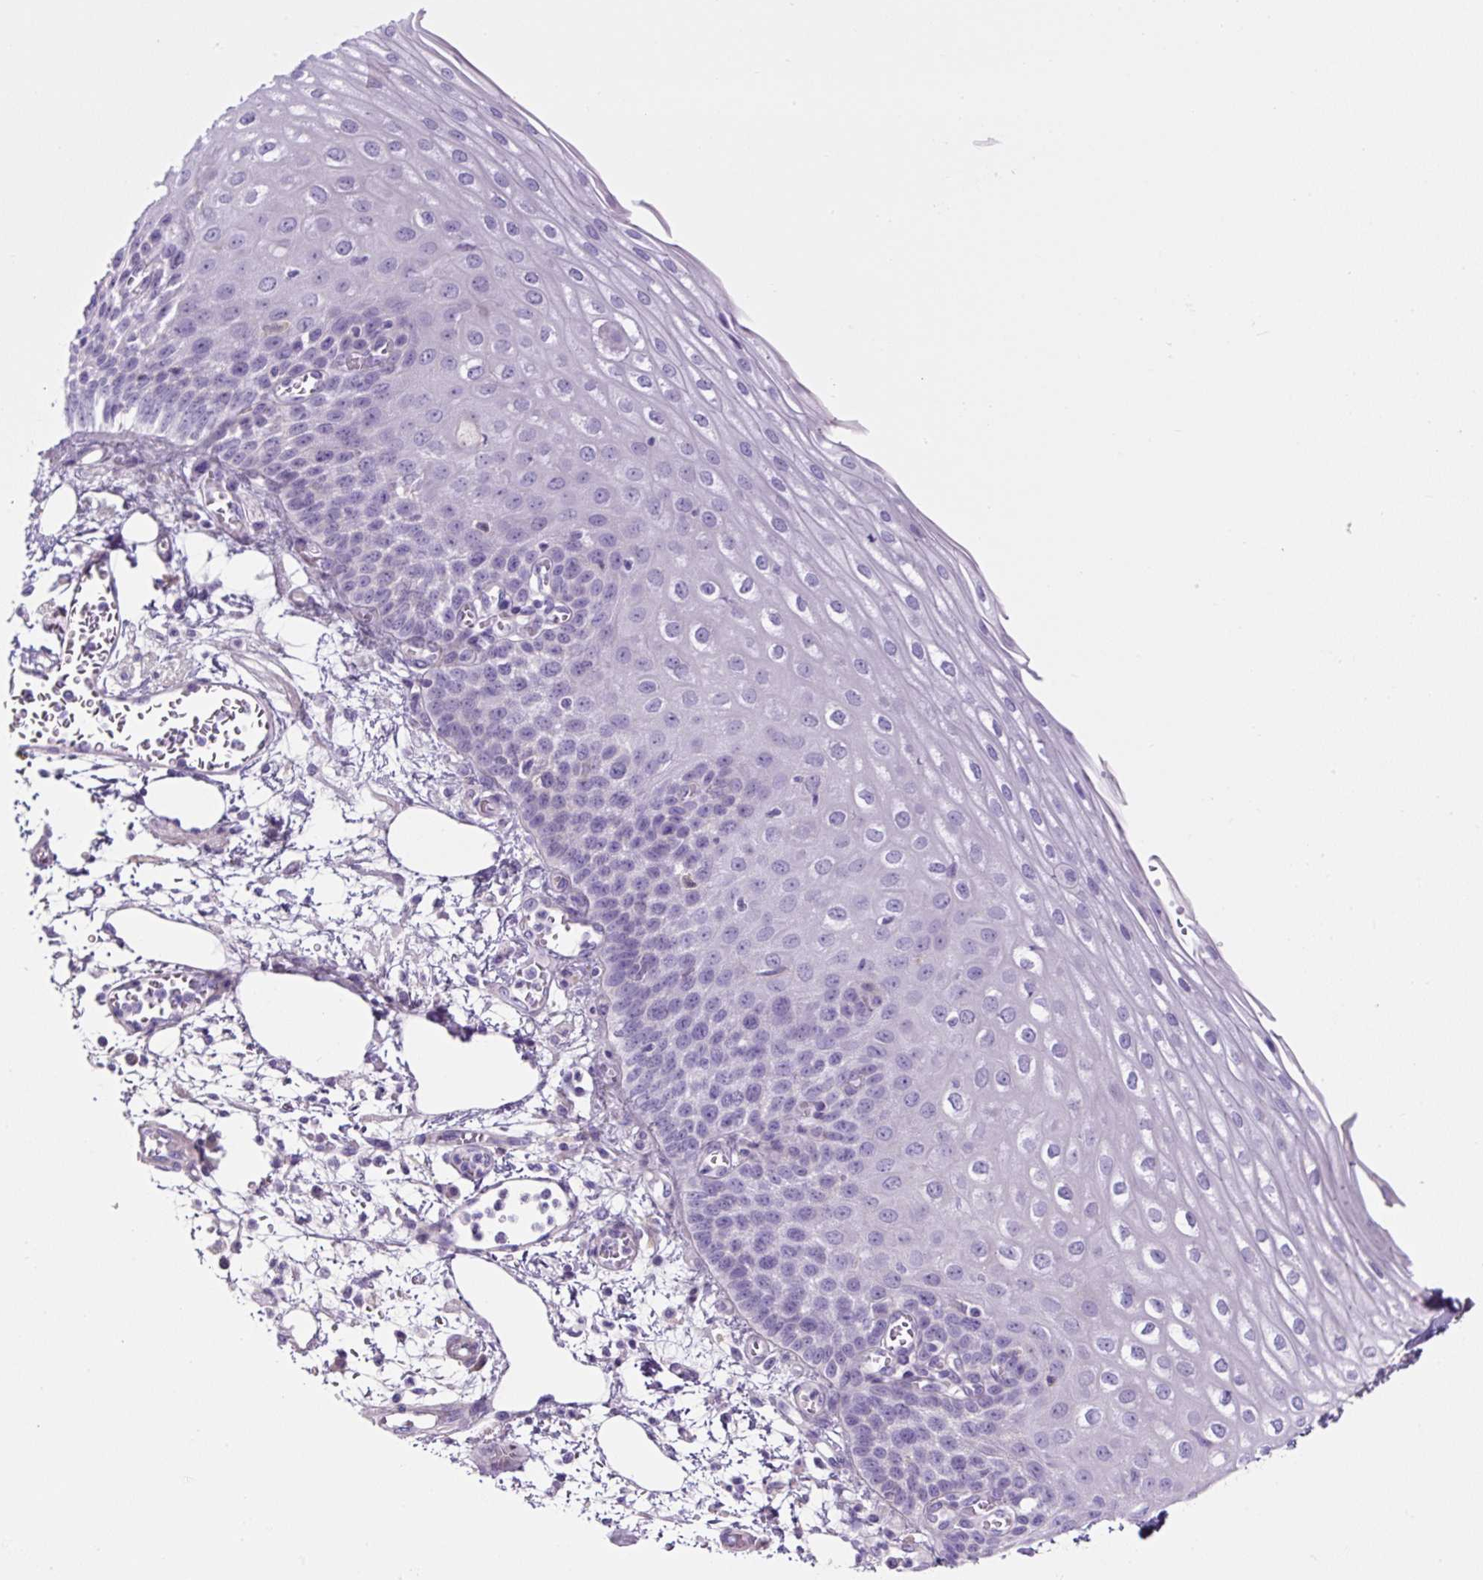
{"staining": {"intensity": "weak", "quantity": "<25%", "location": "cytoplasmic/membranous"}, "tissue": "esophagus", "cell_type": "Squamous epithelial cells", "image_type": "normal", "snomed": [{"axis": "morphology", "description": "Normal tissue, NOS"}, {"axis": "morphology", "description": "Adenocarcinoma, NOS"}, {"axis": "topography", "description": "Esophagus"}], "caption": "Immunohistochemistry (IHC) histopathology image of benign human esophagus stained for a protein (brown), which reveals no staining in squamous epithelial cells.", "gene": "OR14A2", "patient": {"sex": "male", "age": 81}}